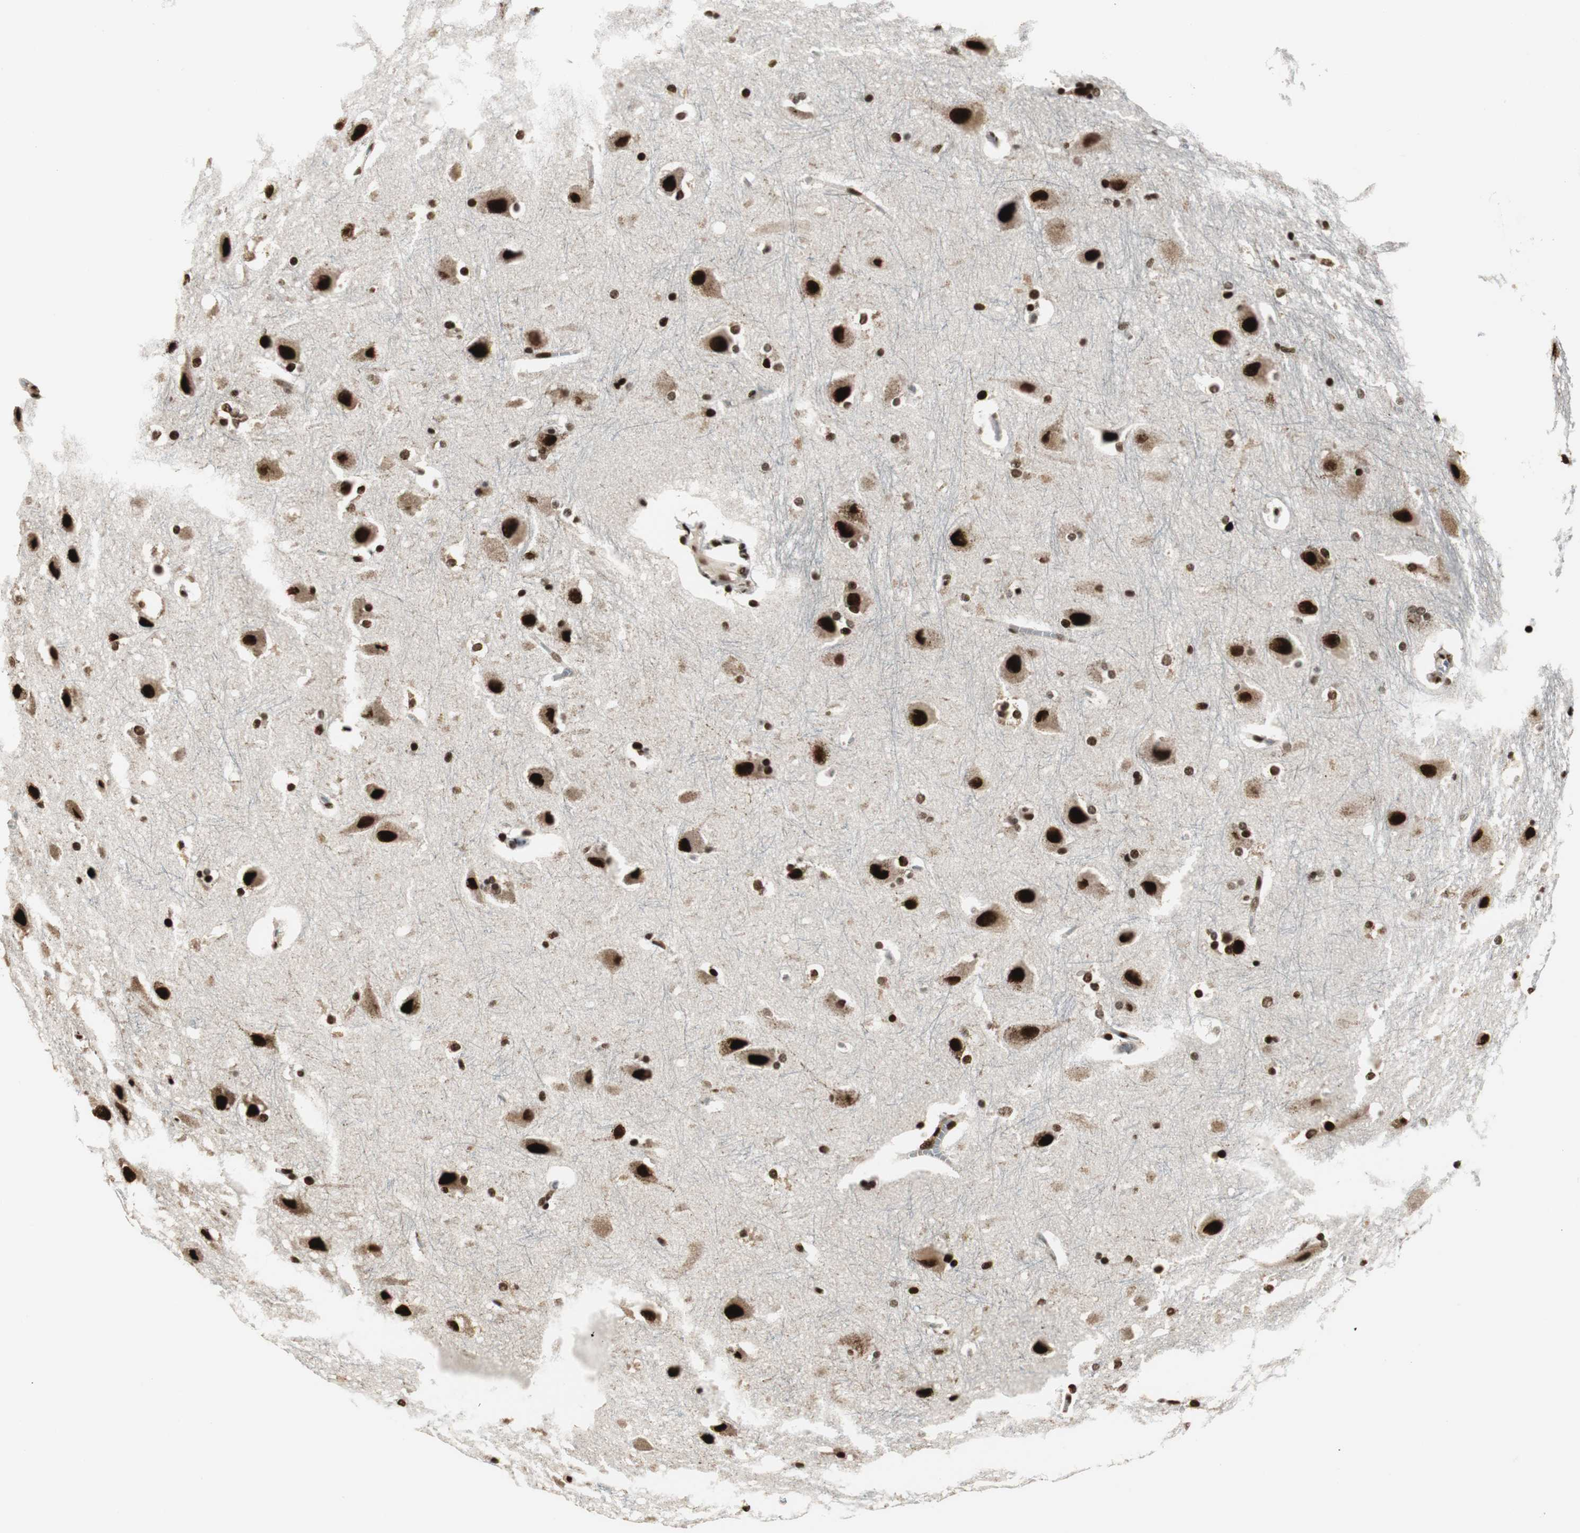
{"staining": {"intensity": "strong", "quantity": ">75%", "location": "nuclear"}, "tissue": "hippocampus", "cell_type": "Glial cells", "image_type": "normal", "snomed": [{"axis": "morphology", "description": "Normal tissue, NOS"}, {"axis": "topography", "description": "Hippocampus"}], "caption": "Immunohistochemical staining of benign hippocampus shows high levels of strong nuclear expression in approximately >75% of glial cells. (IHC, brightfield microscopy, high magnification).", "gene": "PARN", "patient": {"sex": "female", "age": 19}}